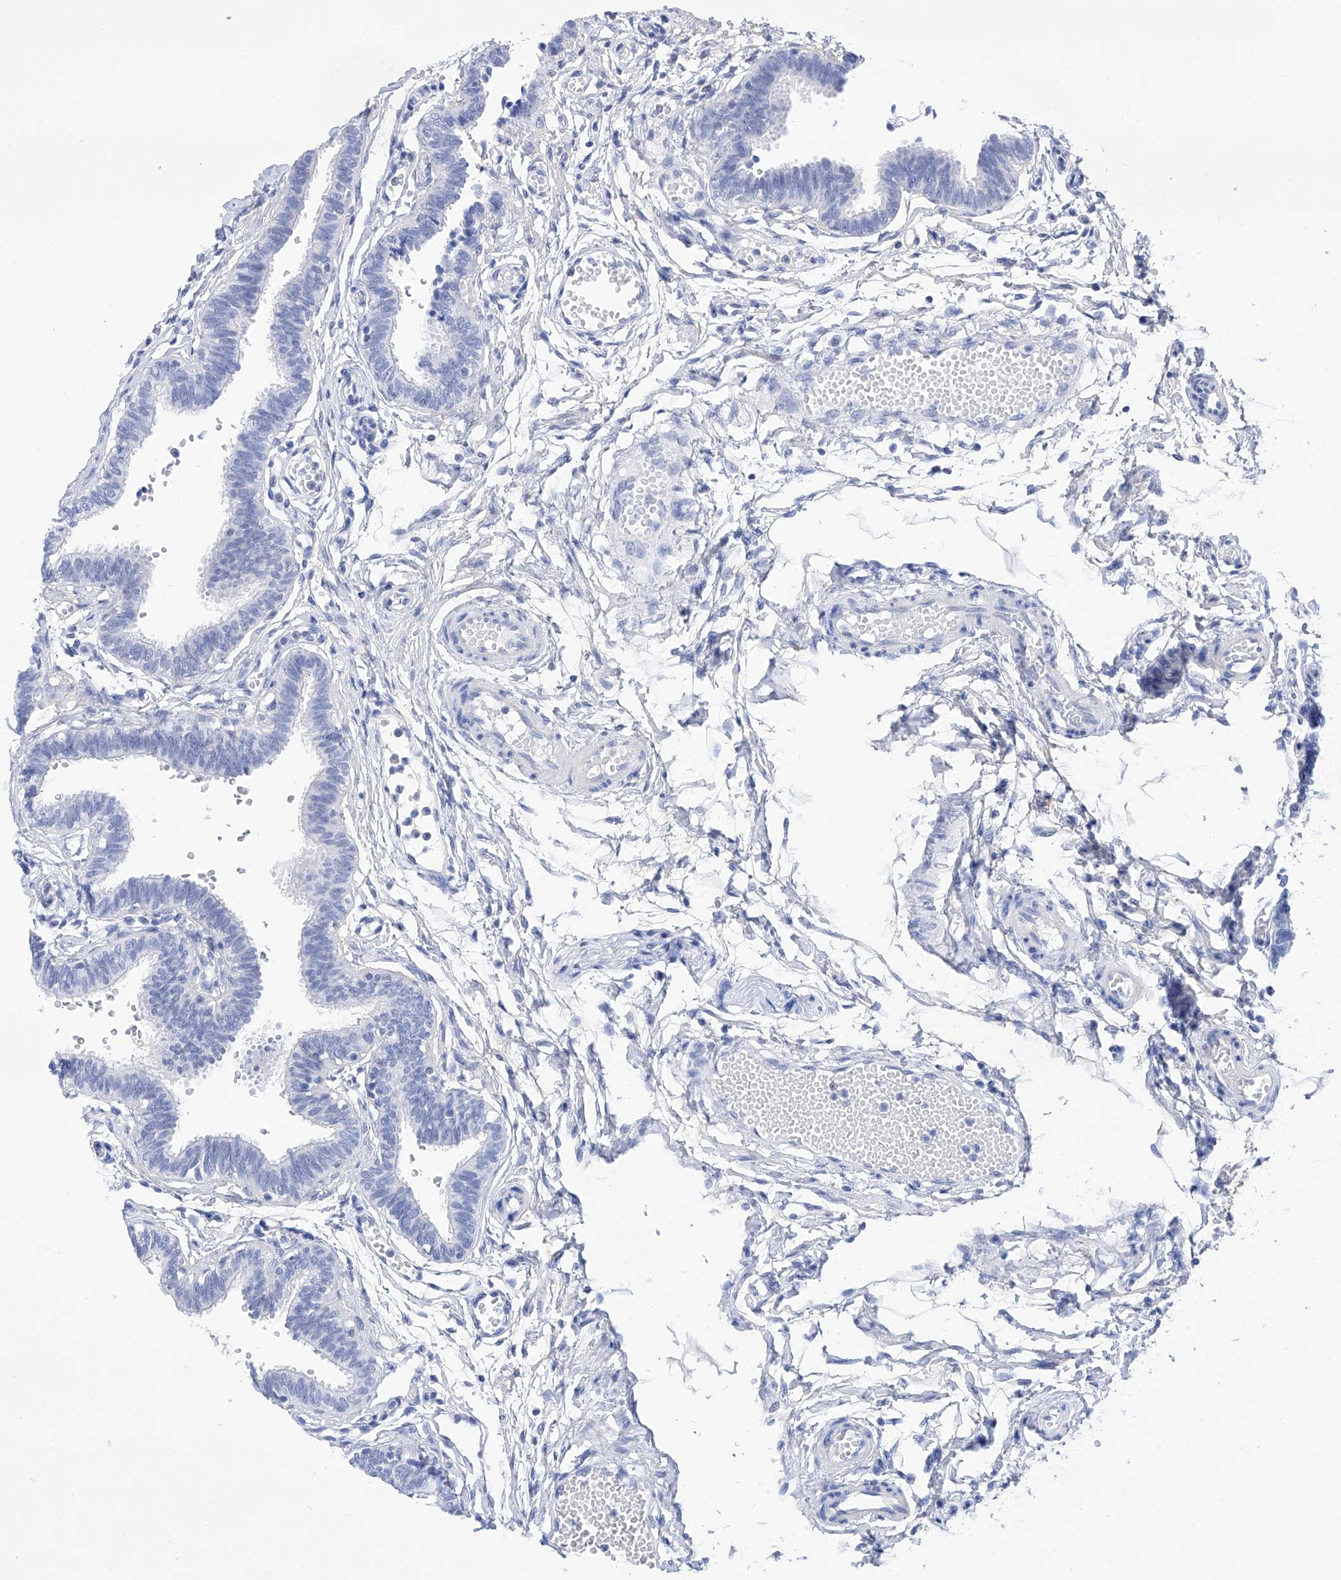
{"staining": {"intensity": "negative", "quantity": "none", "location": "none"}, "tissue": "fallopian tube", "cell_type": "Glandular cells", "image_type": "normal", "snomed": [{"axis": "morphology", "description": "Normal tissue, NOS"}, {"axis": "topography", "description": "Fallopian tube"}, {"axis": "topography", "description": "Ovary"}], "caption": "Immunohistochemical staining of unremarkable fallopian tube exhibits no significant staining in glandular cells.", "gene": "FLG", "patient": {"sex": "female", "age": 23}}